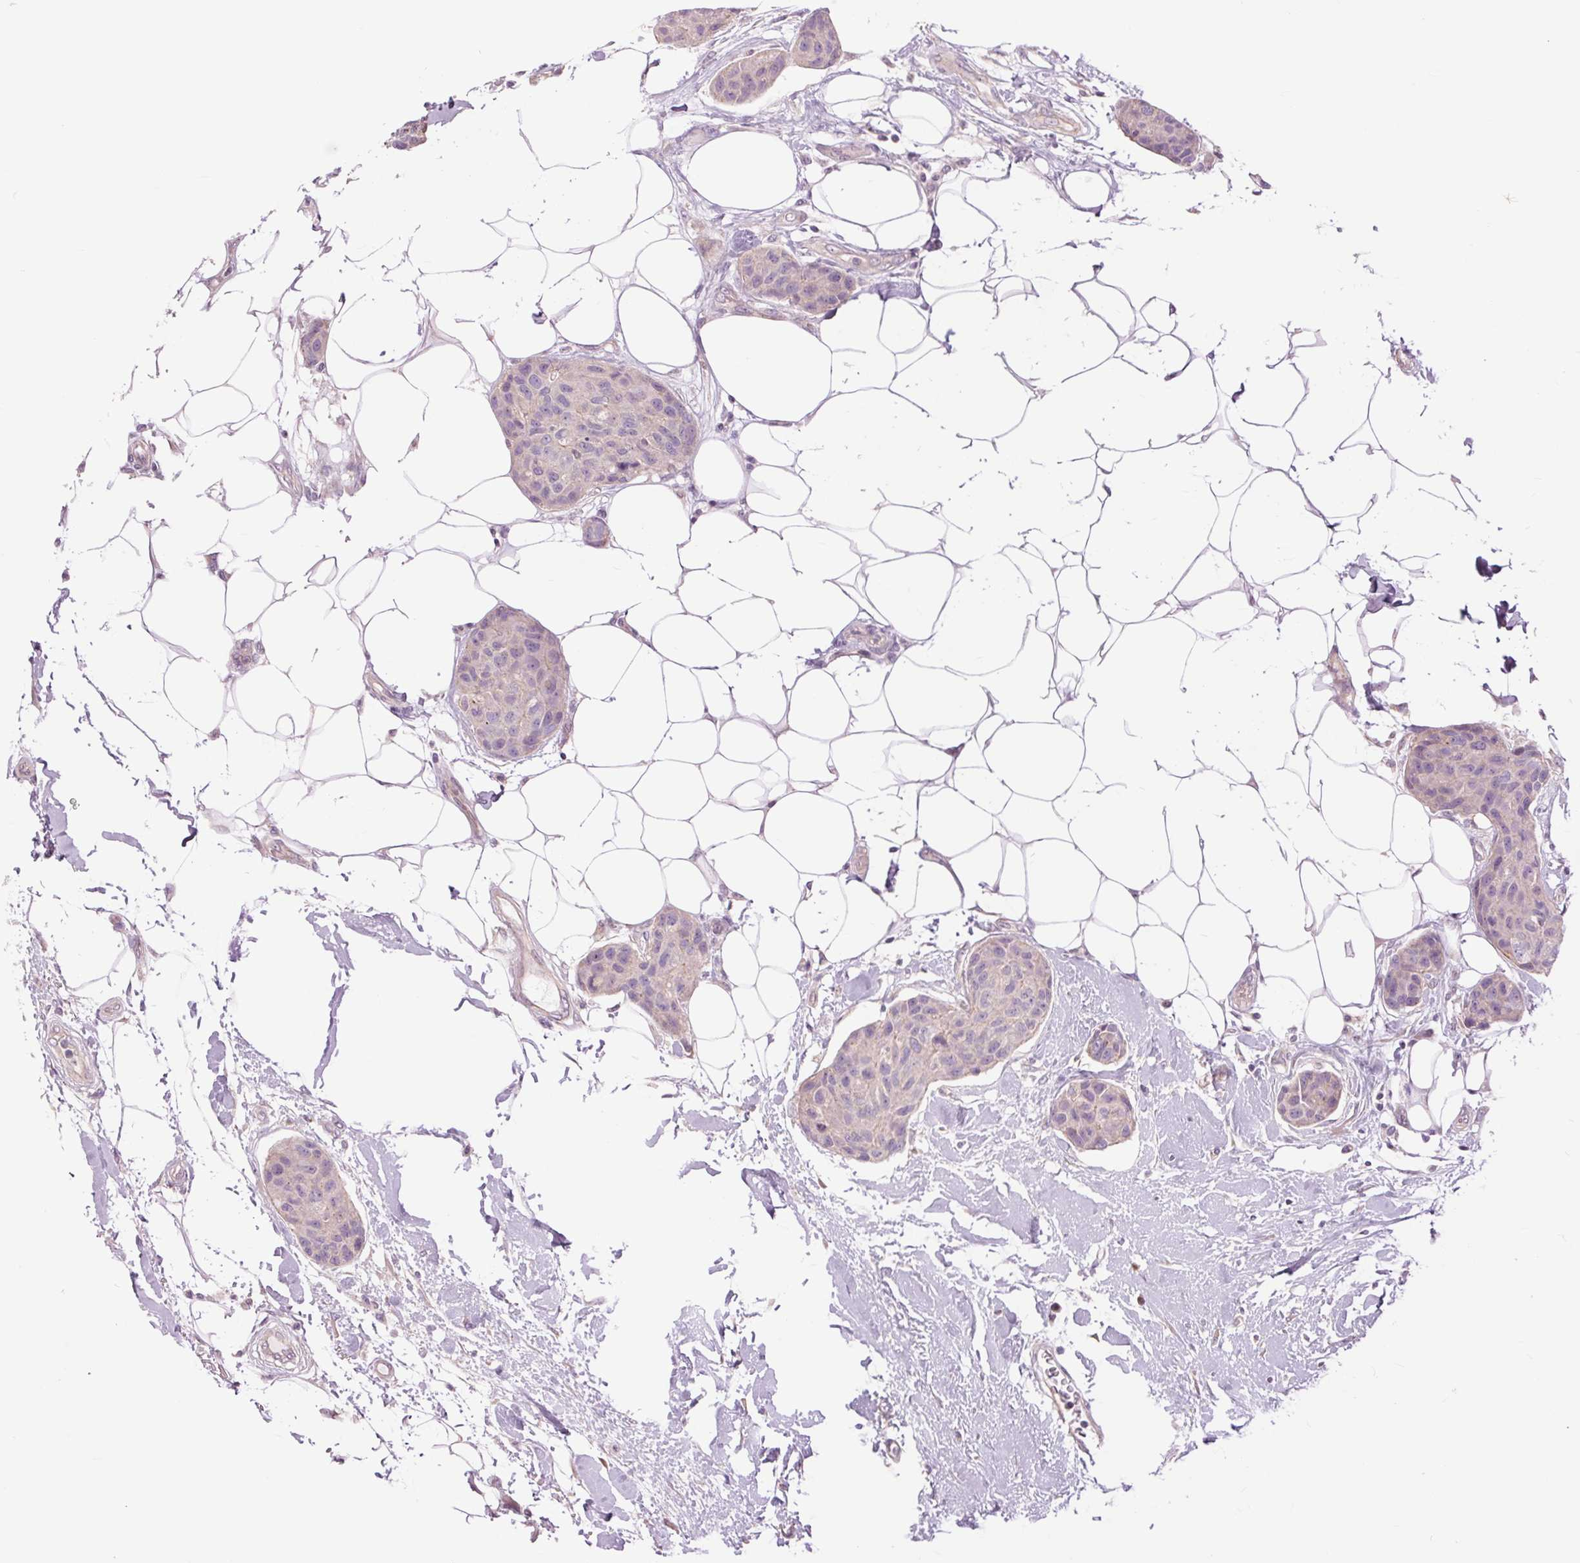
{"staining": {"intensity": "negative", "quantity": "none", "location": "none"}, "tissue": "breast cancer", "cell_type": "Tumor cells", "image_type": "cancer", "snomed": [{"axis": "morphology", "description": "Duct carcinoma"}, {"axis": "topography", "description": "Breast"}, {"axis": "topography", "description": "Lymph node"}], "caption": "DAB immunohistochemical staining of human breast cancer shows no significant expression in tumor cells.", "gene": "CTNNA3", "patient": {"sex": "female", "age": 80}}